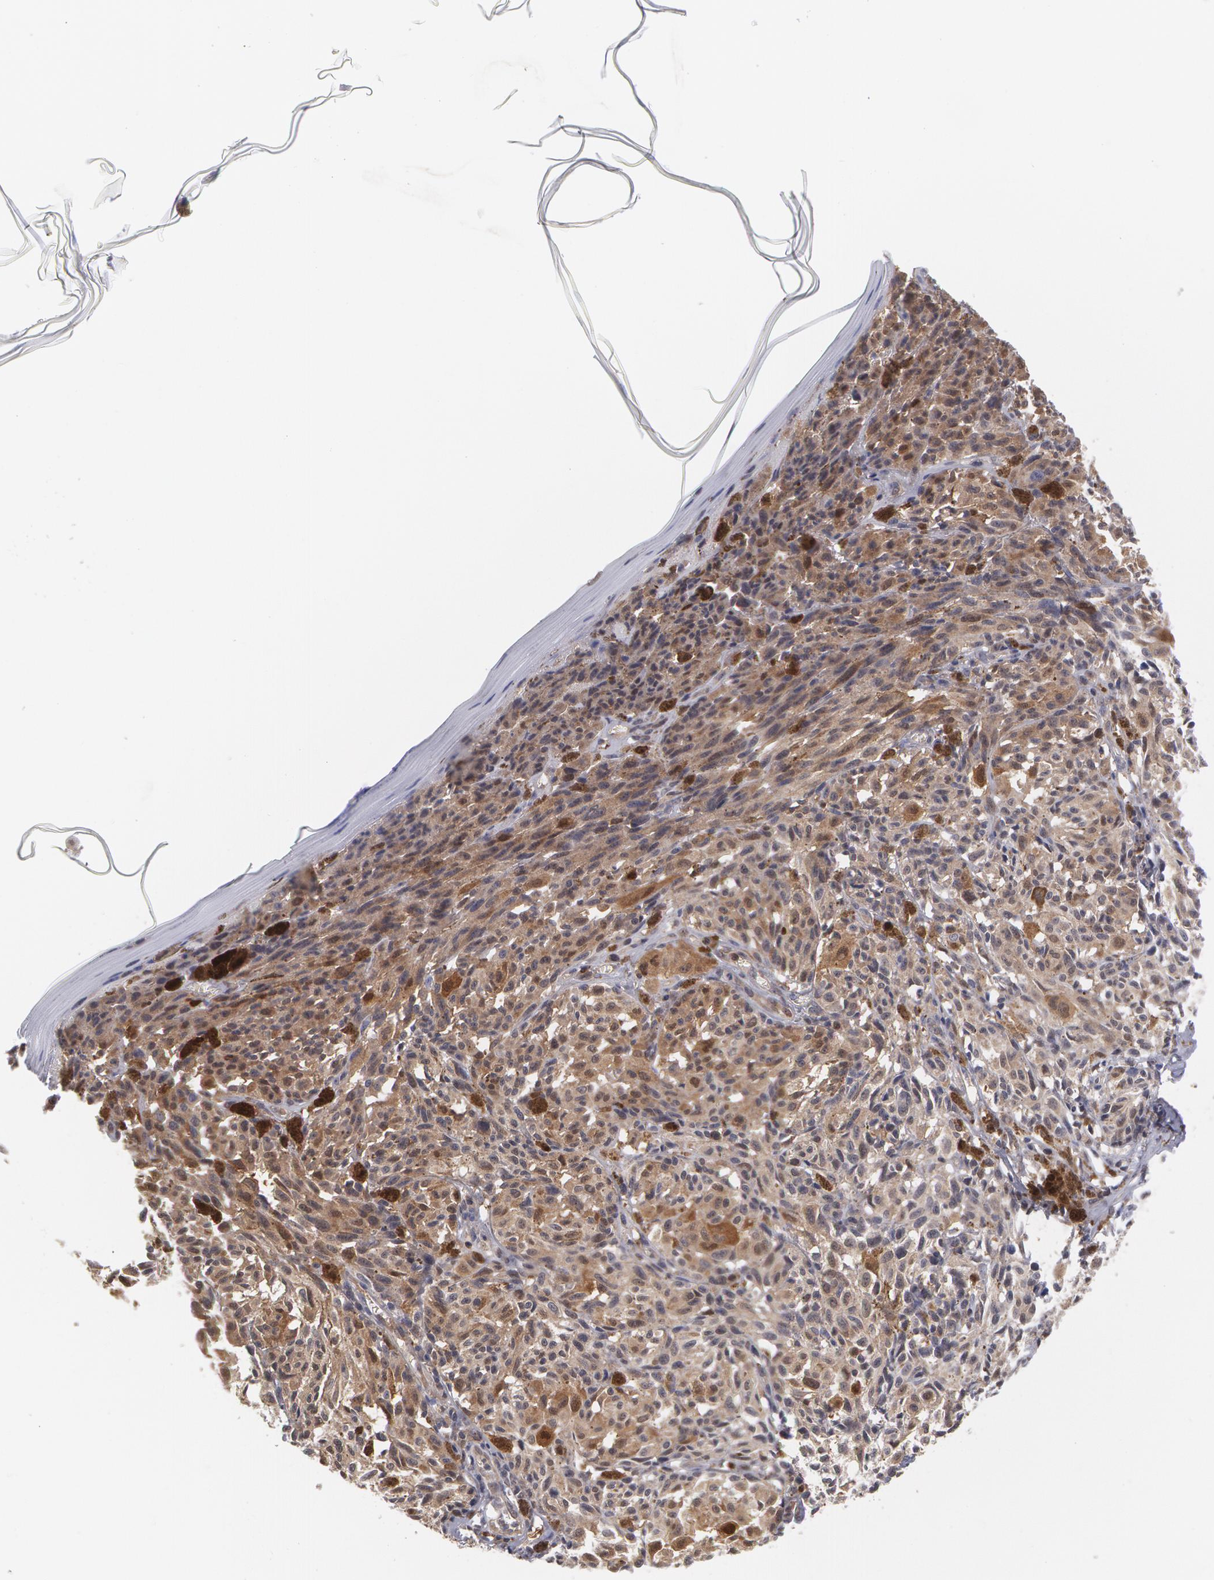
{"staining": {"intensity": "weak", "quantity": ">75%", "location": "cytoplasmic/membranous"}, "tissue": "melanoma", "cell_type": "Tumor cells", "image_type": "cancer", "snomed": [{"axis": "morphology", "description": "Malignant melanoma, NOS"}, {"axis": "topography", "description": "Skin"}], "caption": "This photomicrograph exhibits immunohistochemistry staining of human malignant melanoma, with low weak cytoplasmic/membranous positivity in about >75% of tumor cells.", "gene": "TXNRD1", "patient": {"sex": "female", "age": 72}}